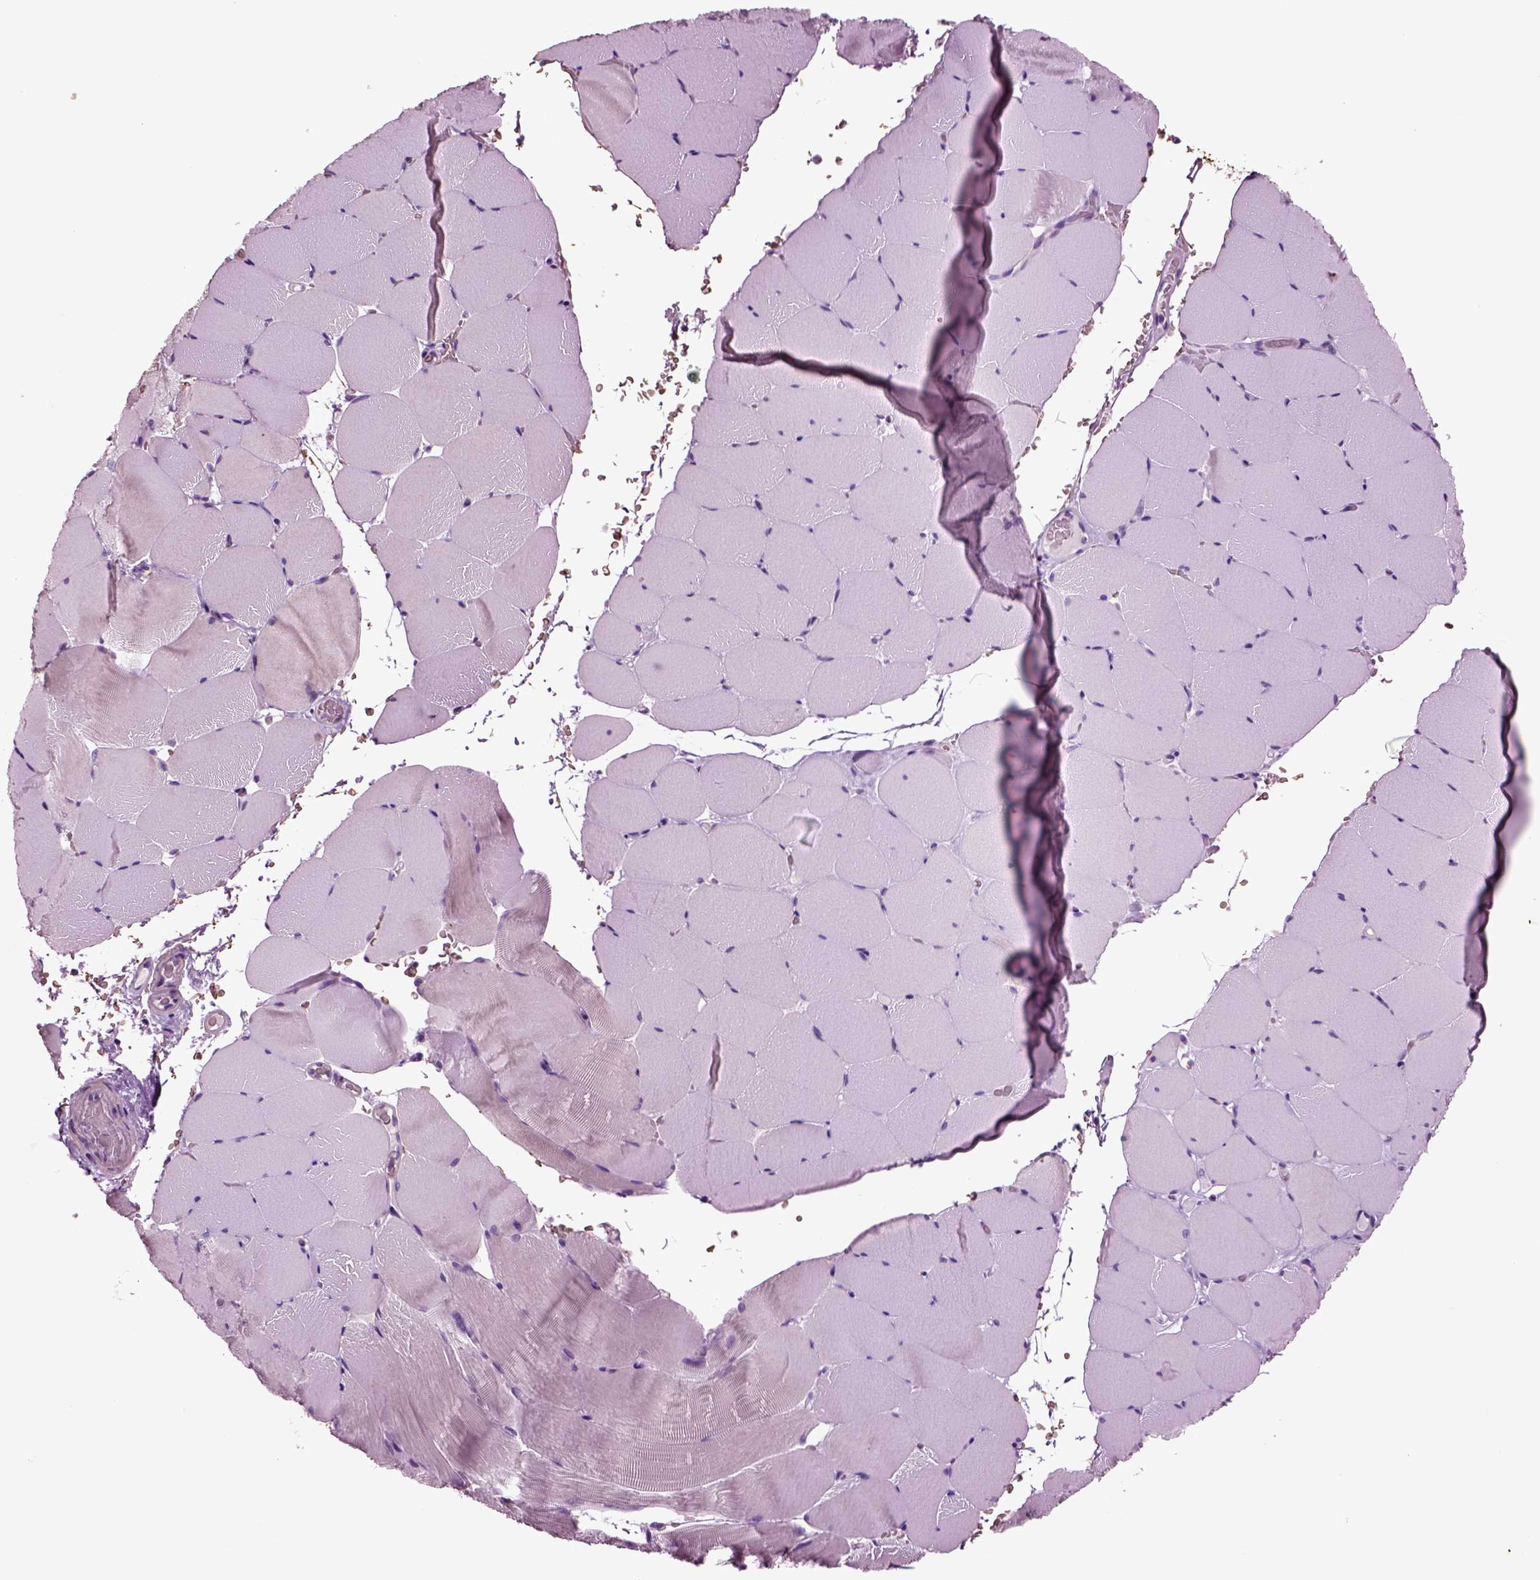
{"staining": {"intensity": "negative", "quantity": "none", "location": "none"}, "tissue": "skeletal muscle", "cell_type": "Myocytes", "image_type": "normal", "snomed": [{"axis": "morphology", "description": "Normal tissue, NOS"}, {"axis": "topography", "description": "Skeletal muscle"}], "caption": "A photomicrograph of human skeletal muscle is negative for staining in myocytes. (Brightfield microscopy of DAB (3,3'-diaminobenzidine) immunohistochemistry at high magnification).", "gene": "CHGB", "patient": {"sex": "female", "age": 37}}